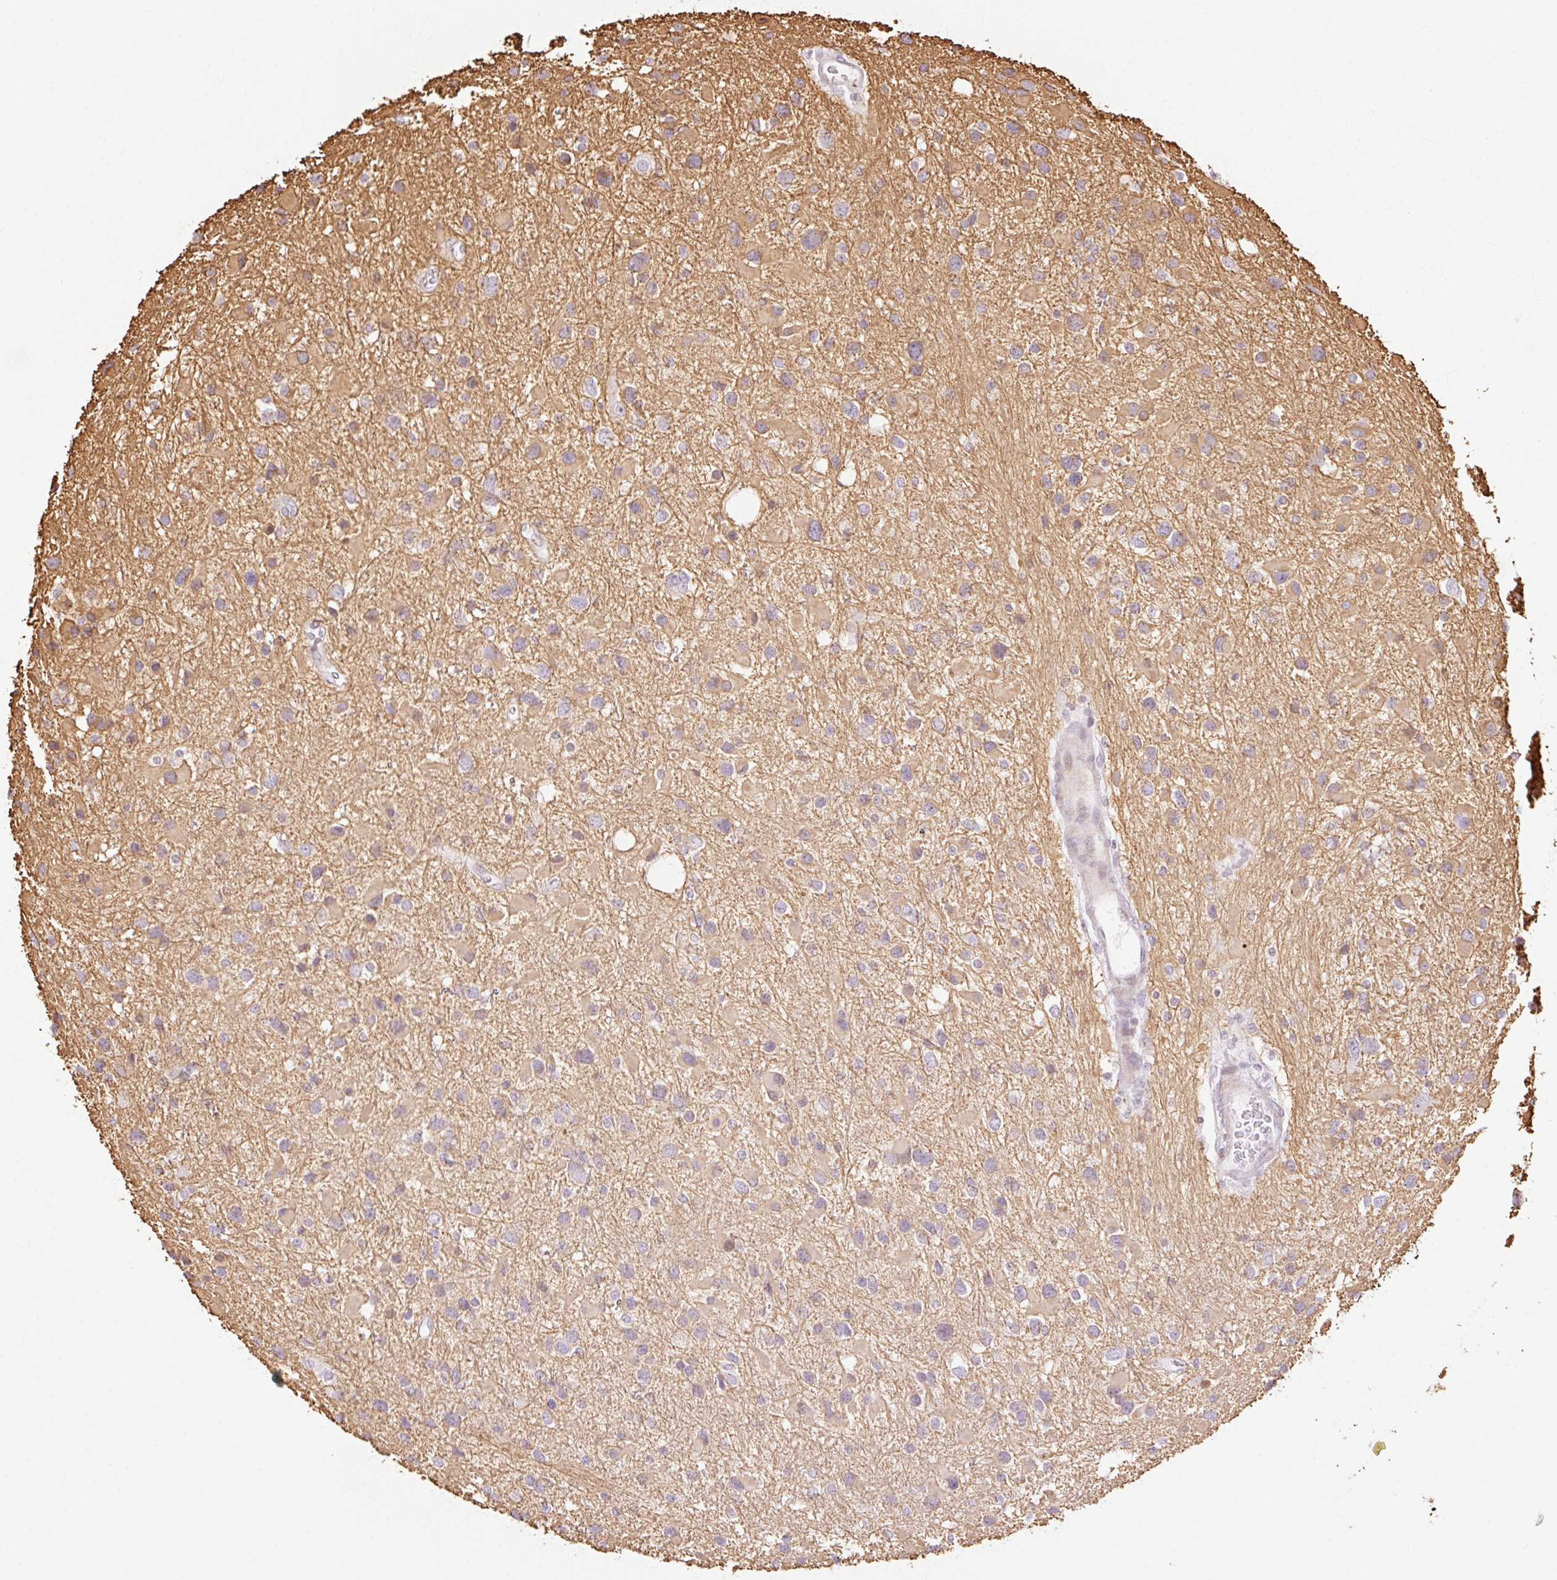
{"staining": {"intensity": "moderate", "quantity": "25%-75%", "location": "cytoplasmic/membranous"}, "tissue": "glioma", "cell_type": "Tumor cells", "image_type": "cancer", "snomed": [{"axis": "morphology", "description": "Glioma, malignant, Low grade"}, {"axis": "topography", "description": "Brain"}], "caption": "Immunohistochemical staining of malignant low-grade glioma displays moderate cytoplasmic/membranous protein staining in about 25%-75% of tumor cells.", "gene": "C3orf49", "patient": {"sex": "female", "age": 32}}